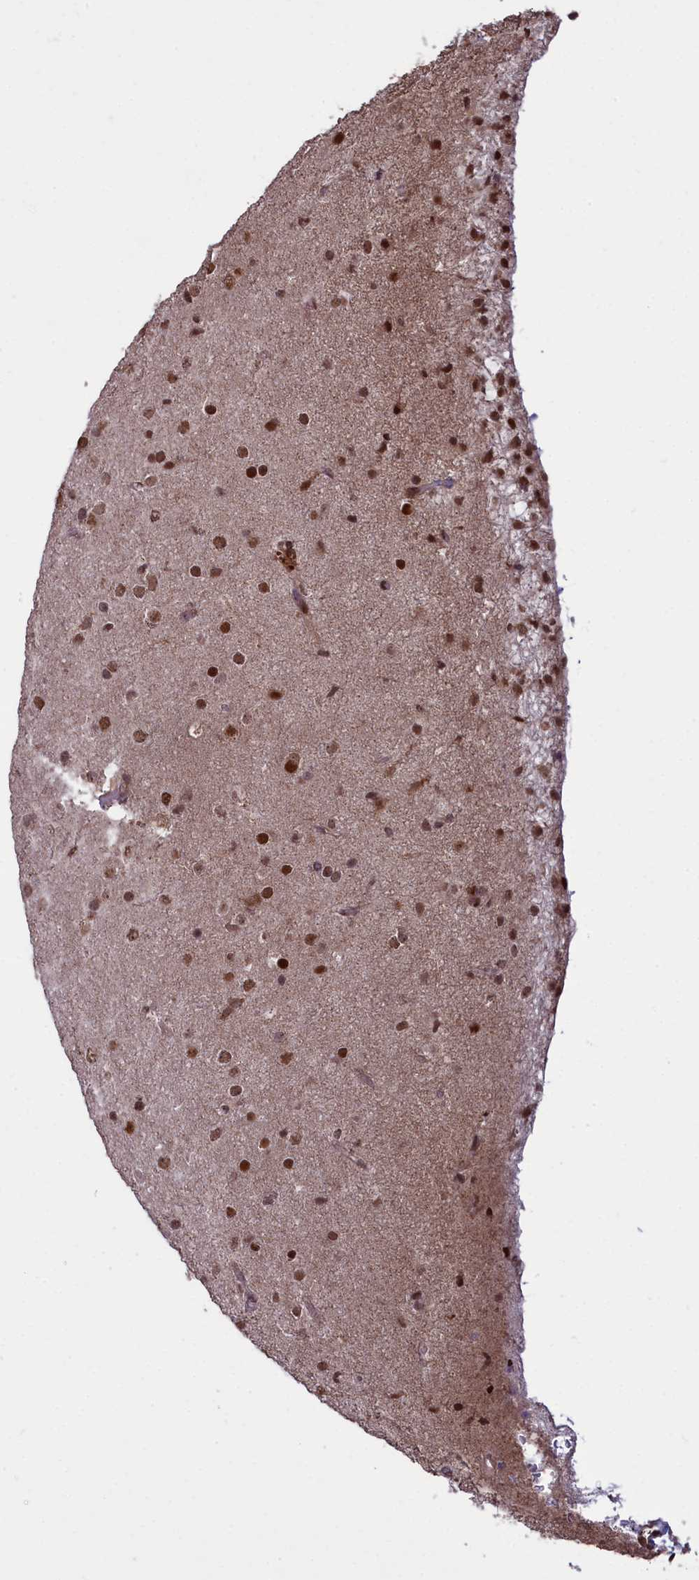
{"staining": {"intensity": "moderate", "quantity": ">75%", "location": "nuclear"}, "tissue": "glioma", "cell_type": "Tumor cells", "image_type": "cancer", "snomed": [{"axis": "morphology", "description": "Glioma, malignant, Low grade"}, {"axis": "topography", "description": "Brain"}], "caption": "Glioma stained with a protein marker displays moderate staining in tumor cells.", "gene": "RELB", "patient": {"sex": "male", "age": 65}}